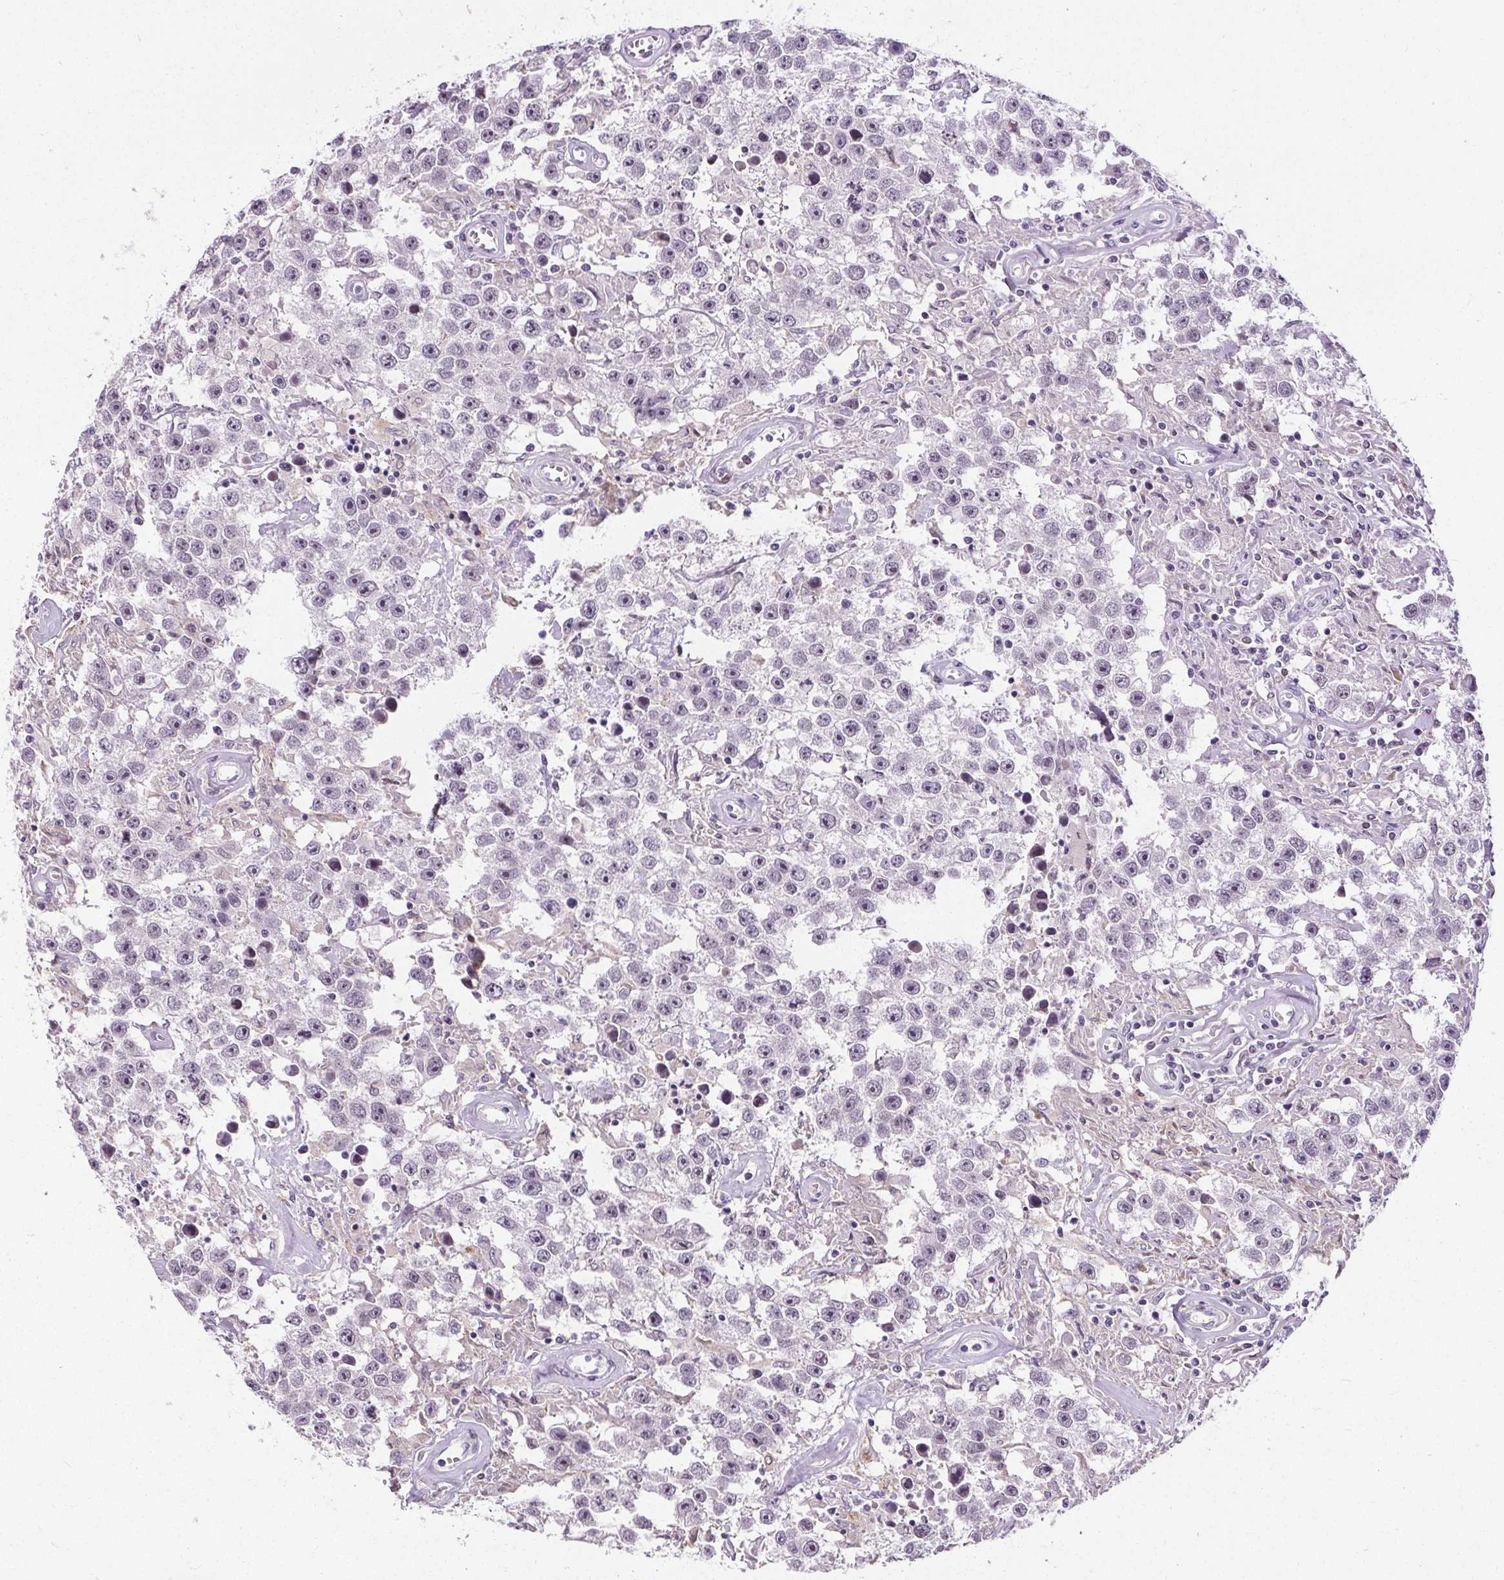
{"staining": {"intensity": "negative", "quantity": "none", "location": "none"}, "tissue": "testis cancer", "cell_type": "Tumor cells", "image_type": "cancer", "snomed": [{"axis": "morphology", "description": "Seminoma, NOS"}, {"axis": "topography", "description": "Testis"}], "caption": "Histopathology image shows no significant protein expression in tumor cells of testis cancer (seminoma).", "gene": "TMEM240", "patient": {"sex": "male", "age": 43}}